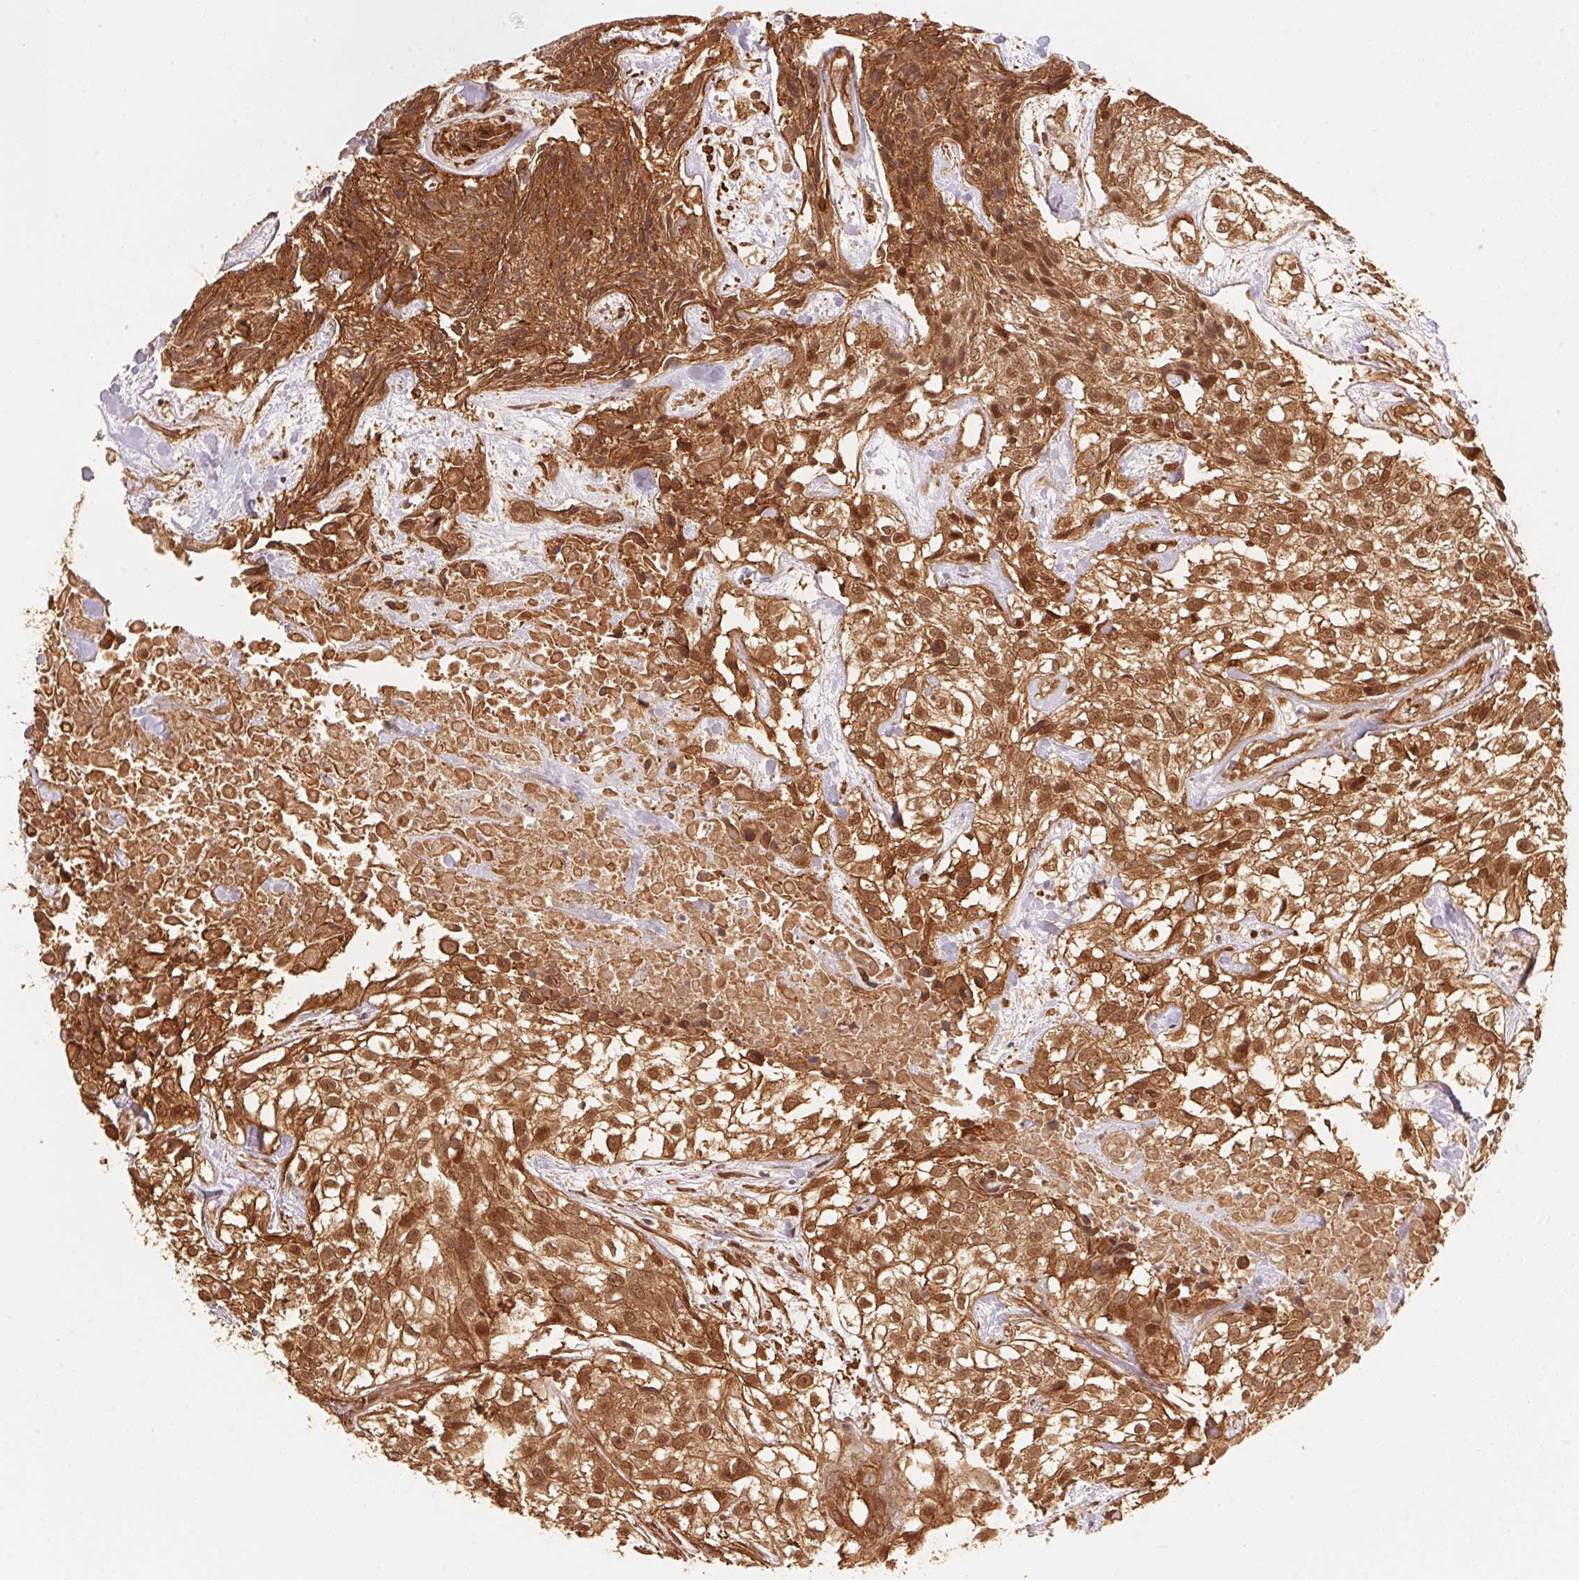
{"staining": {"intensity": "moderate", "quantity": ">75%", "location": "cytoplasmic/membranous,nuclear"}, "tissue": "urothelial cancer", "cell_type": "Tumor cells", "image_type": "cancer", "snomed": [{"axis": "morphology", "description": "Urothelial carcinoma, High grade"}, {"axis": "topography", "description": "Urinary bladder"}], "caption": "Protein expression analysis of high-grade urothelial carcinoma exhibits moderate cytoplasmic/membranous and nuclear positivity in approximately >75% of tumor cells.", "gene": "TNIP2", "patient": {"sex": "male", "age": 56}}